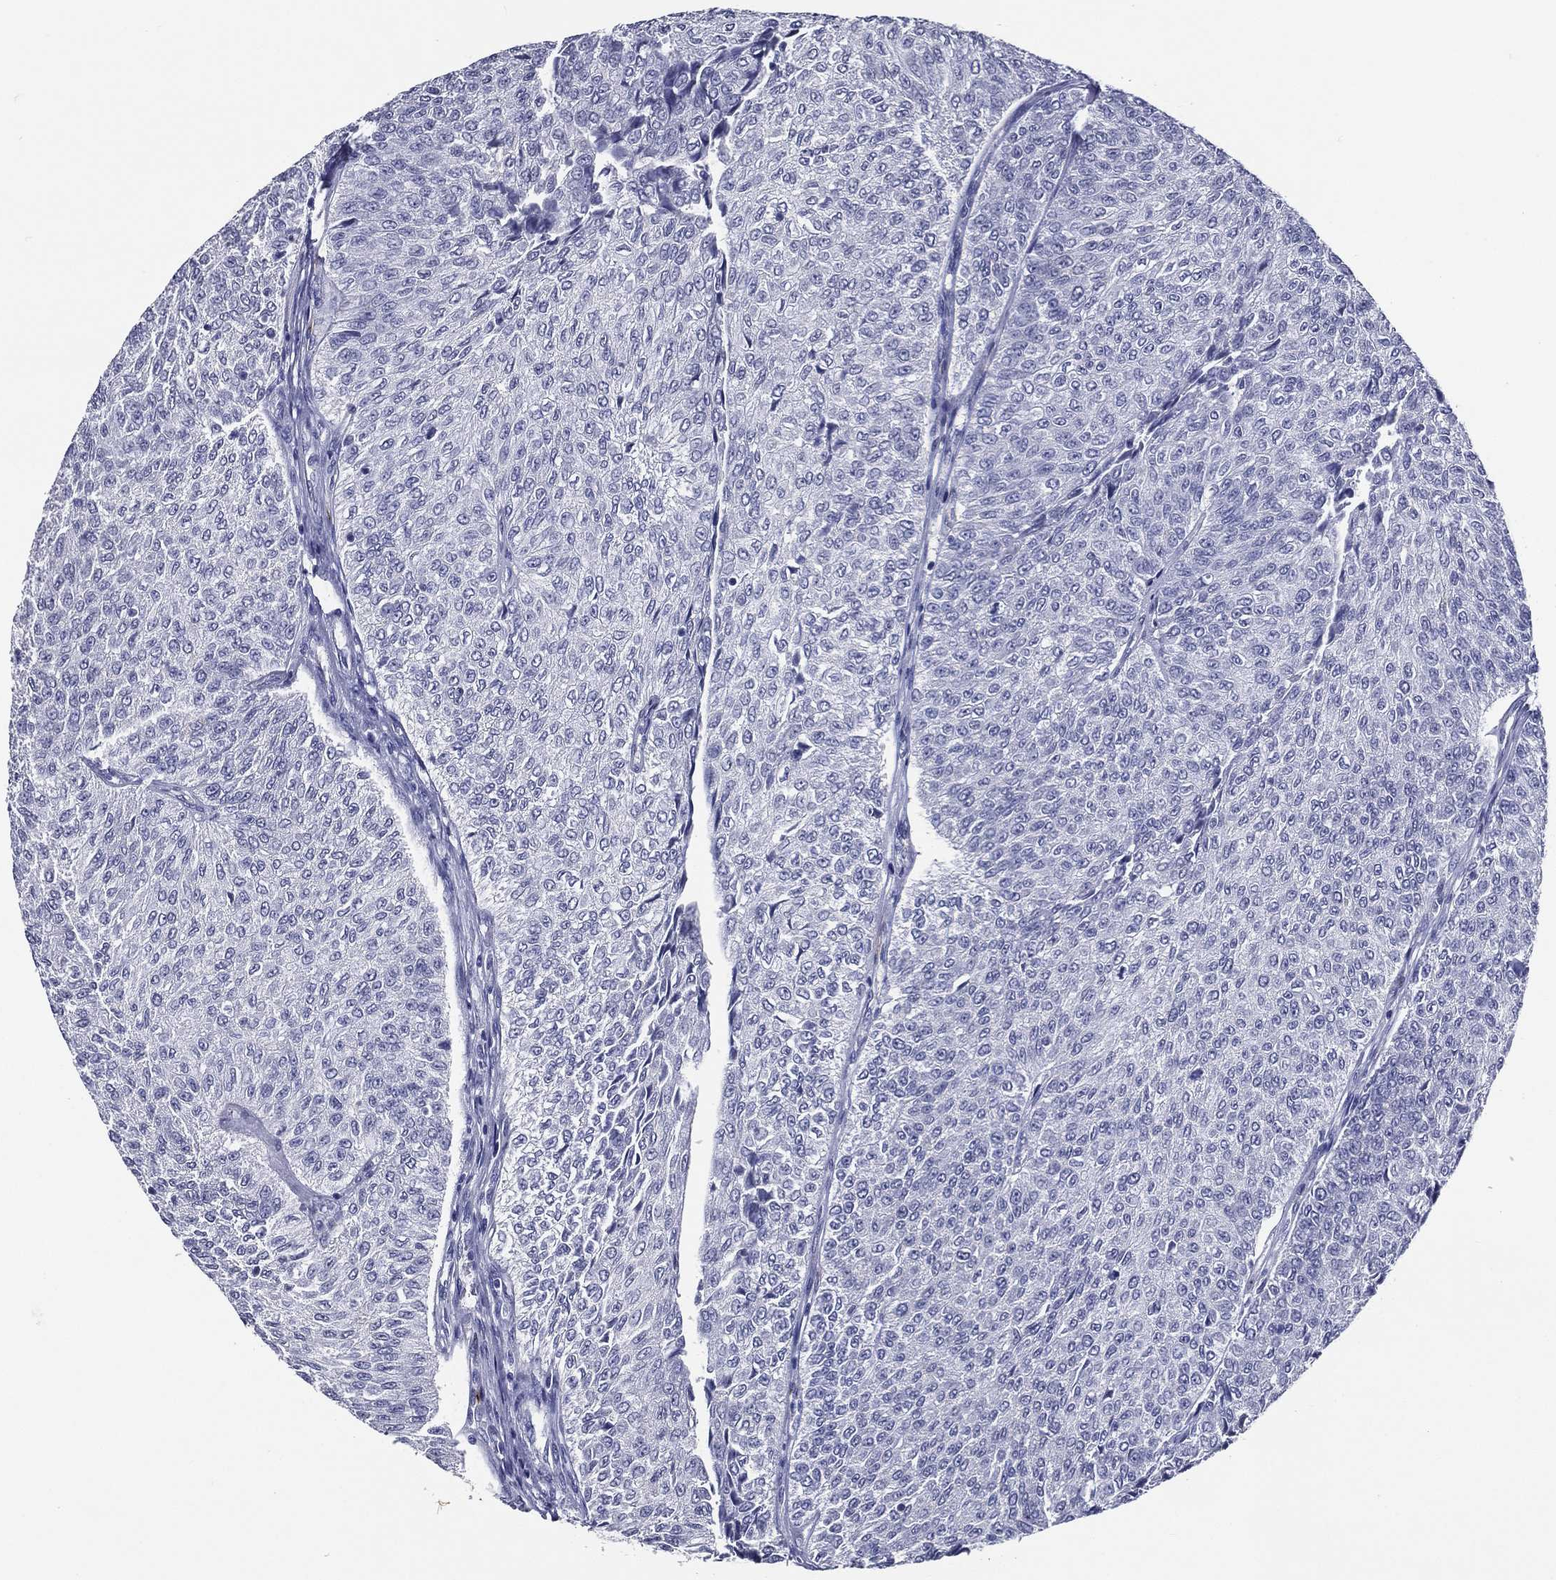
{"staining": {"intensity": "negative", "quantity": "none", "location": "none"}, "tissue": "urothelial cancer", "cell_type": "Tumor cells", "image_type": "cancer", "snomed": [{"axis": "morphology", "description": "Urothelial carcinoma, Low grade"}, {"axis": "topography", "description": "Urinary bladder"}], "caption": "Low-grade urothelial carcinoma was stained to show a protein in brown. There is no significant staining in tumor cells.", "gene": "ACE2", "patient": {"sex": "male", "age": 78}}